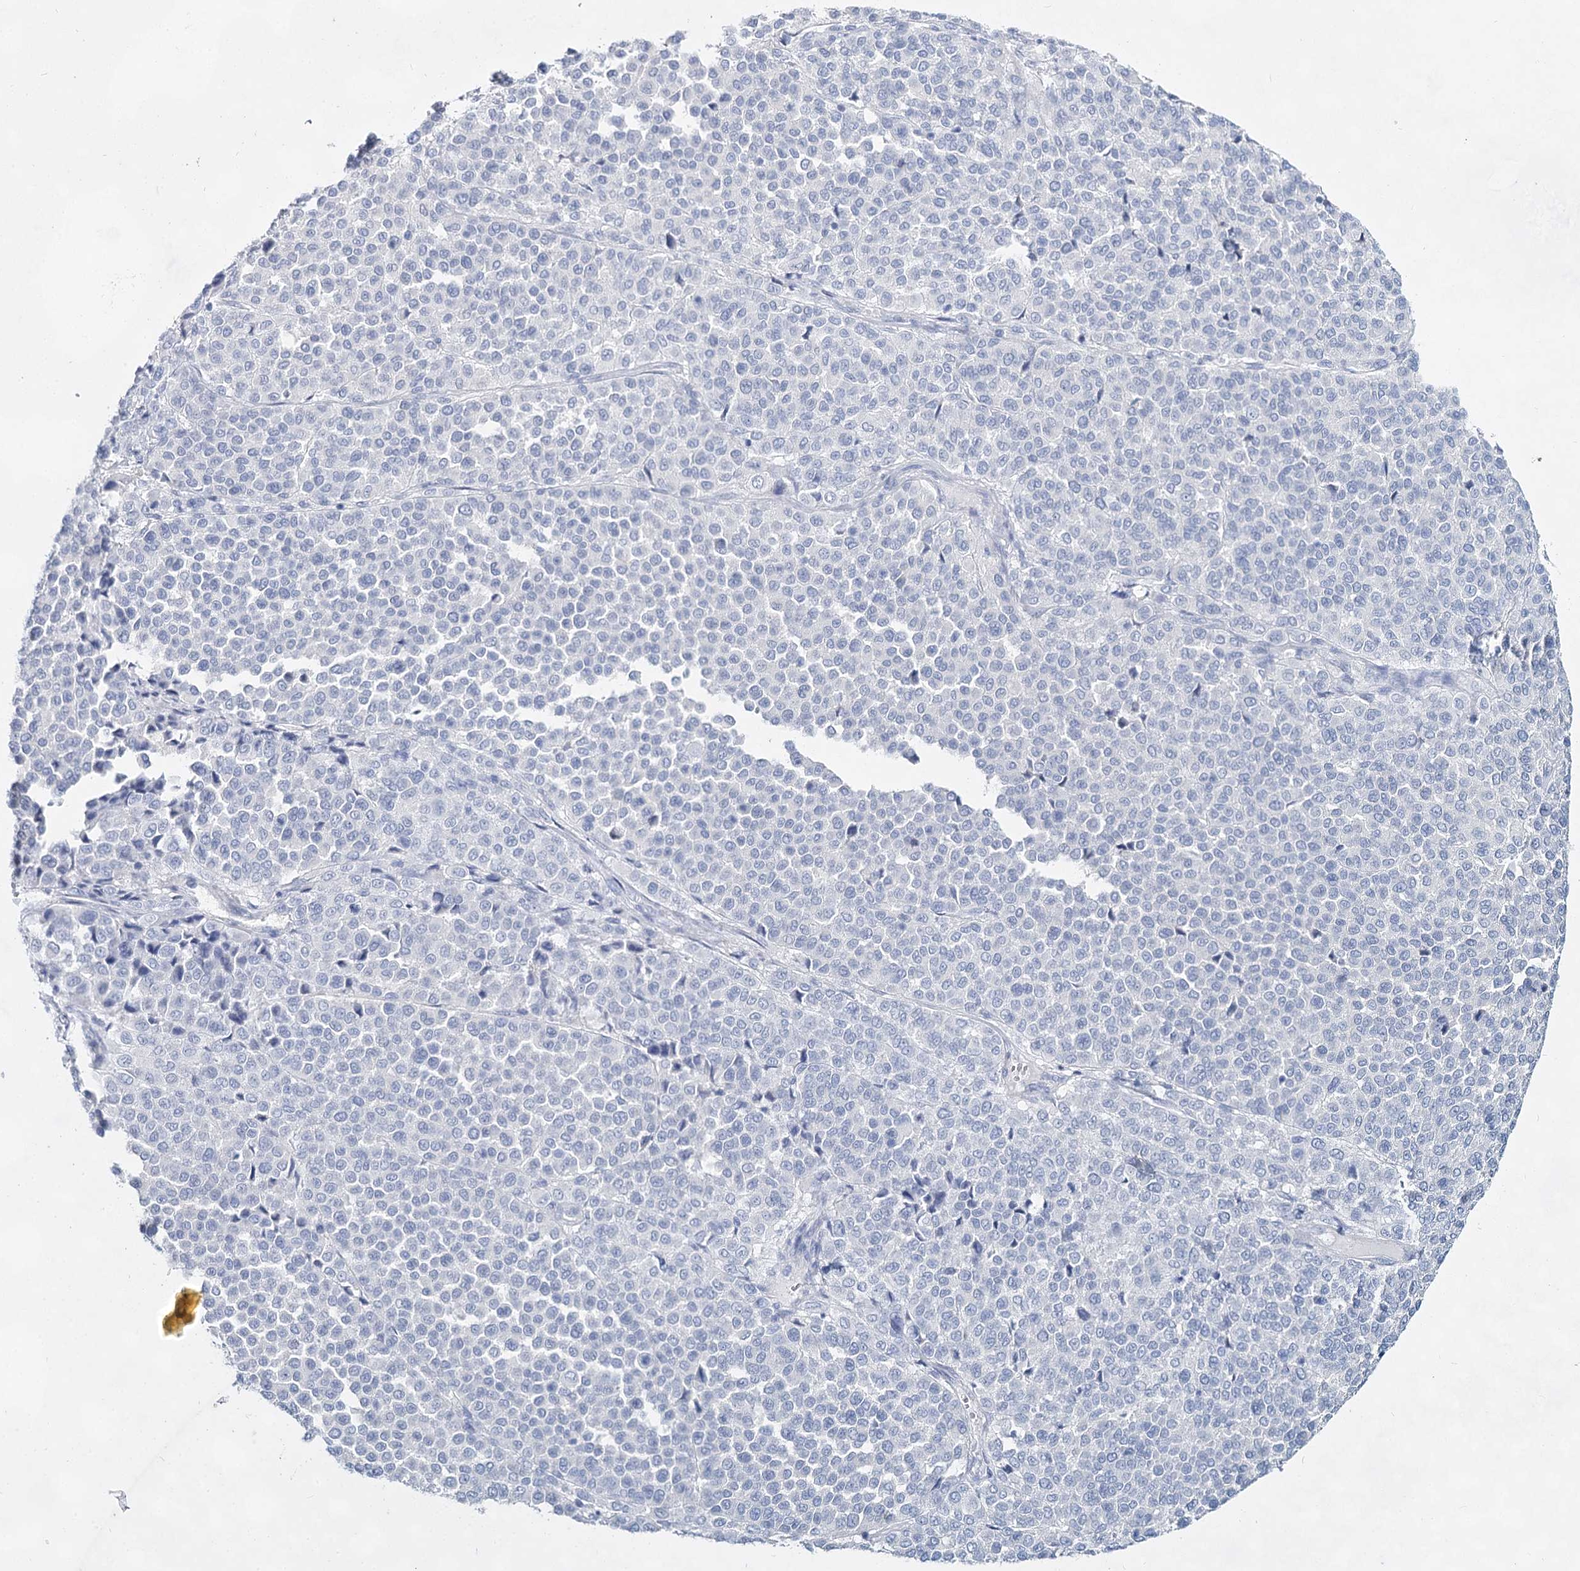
{"staining": {"intensity": "negative", "quantity": "none", "location": "none"}, "tissue": "melanoma", "cell_type": "Tumor cells", "image_type": "cancer", "snomed": [{"axis": "morphology", "description": "Malignant melanoma, Metastatic site"}, {"axis": "topography", "description": "Pancreas"}], "caption": "IHC image of neoplastic tissue: malignant melanoma (metastatic site) stained with DAB (3,3'-diaminobenzidine) shows no significant protein staining in tumor cells. (DAB IHC, high magnification).", "gene": "SLC17A2", "patient": {"sex": "female", "age": 30}}